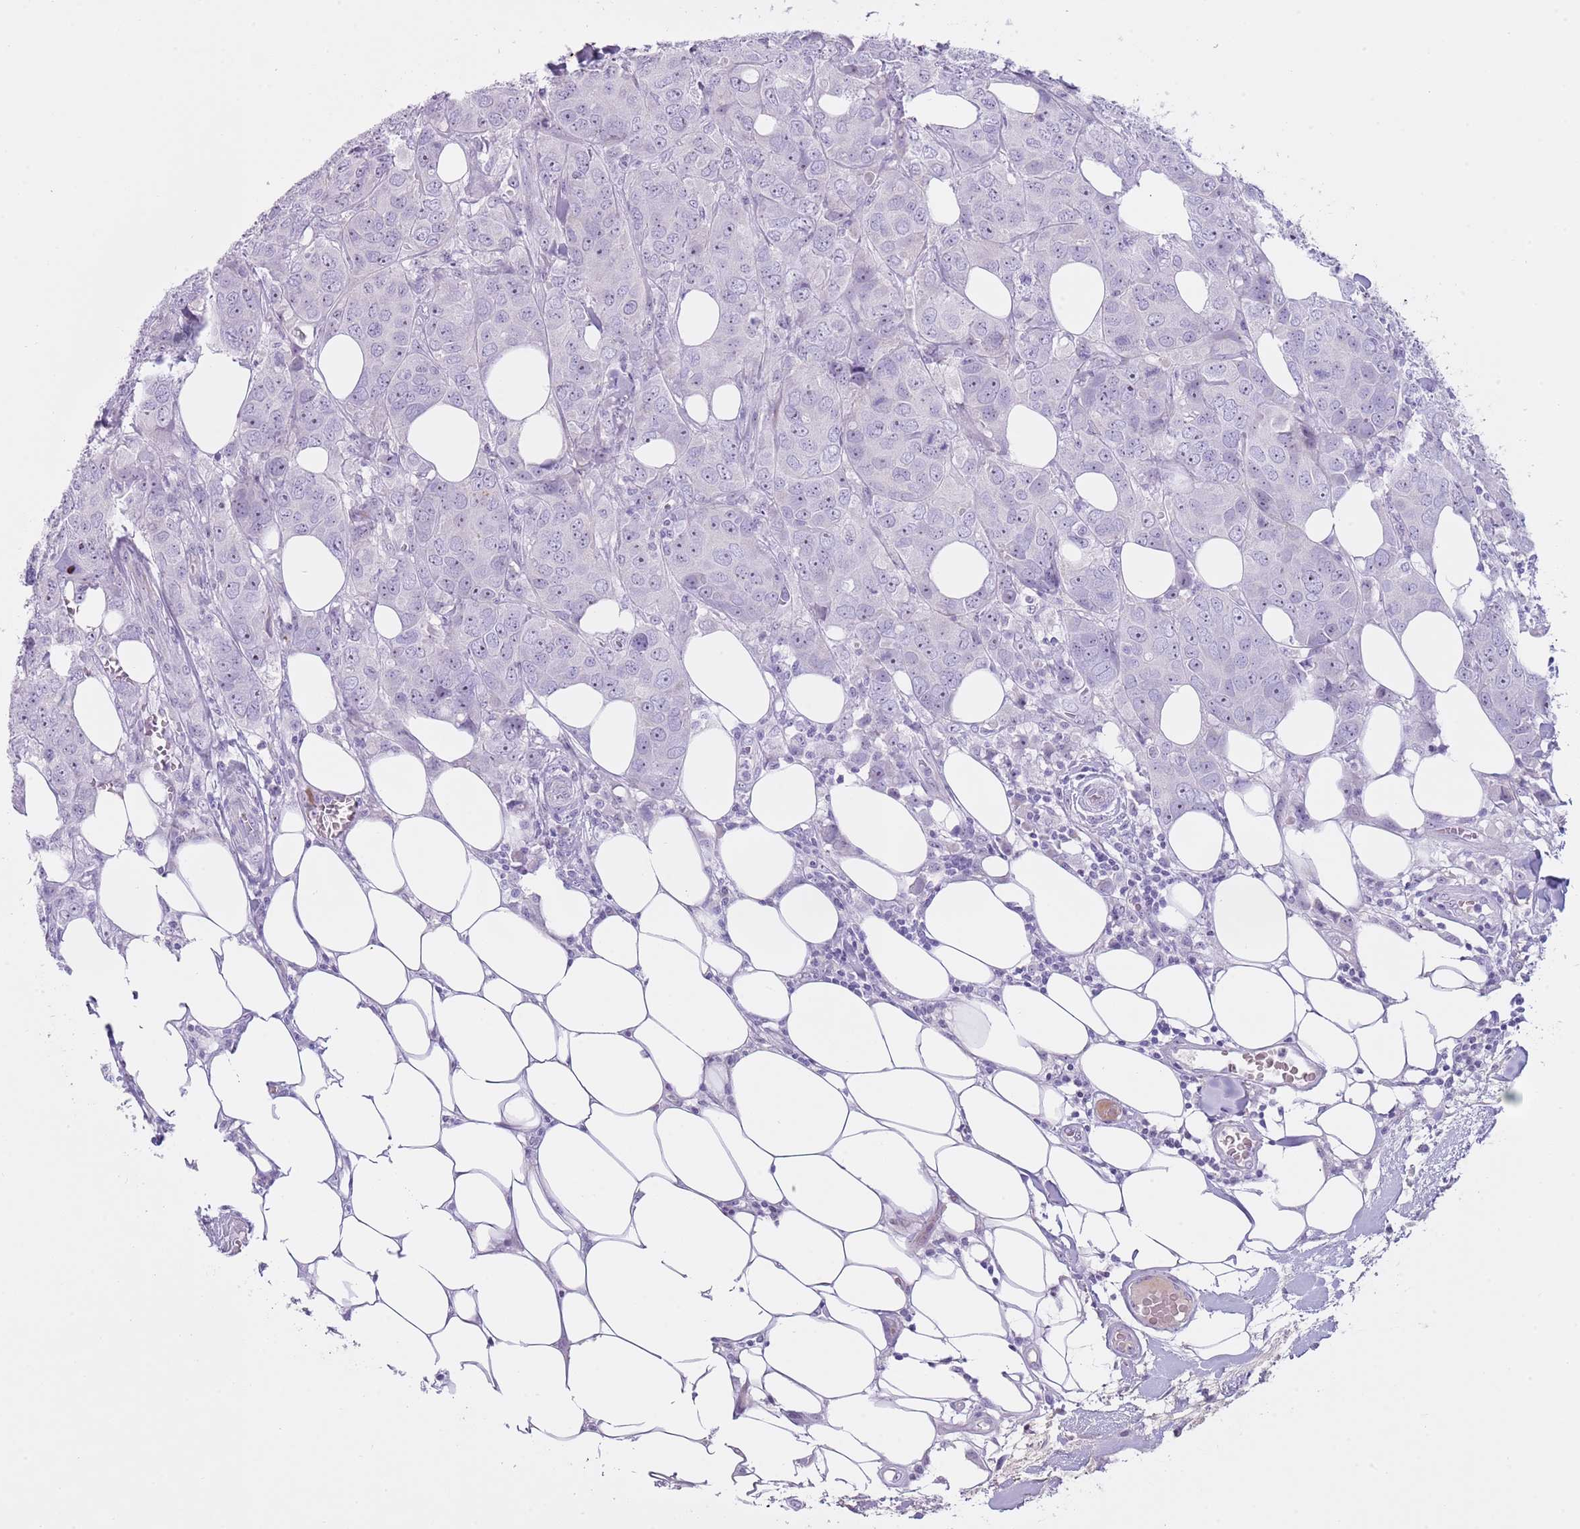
{"staining": {"intensity": "negative", "quantity": "none", "location": "none"}, "tissue": "breast cancer", "cell_type": "Tumor cells", "image_type": "cancer", "snomed": [{"axis": "morphology", "description": "Duct carcinoma"}, {"axis": "topography", "description": "Breast"}], "caption": "Tumor cells are negative for protein expression in human breast cancer.", "gene": "NBPF6", "patient": {"sex": "female", "age": 43}}